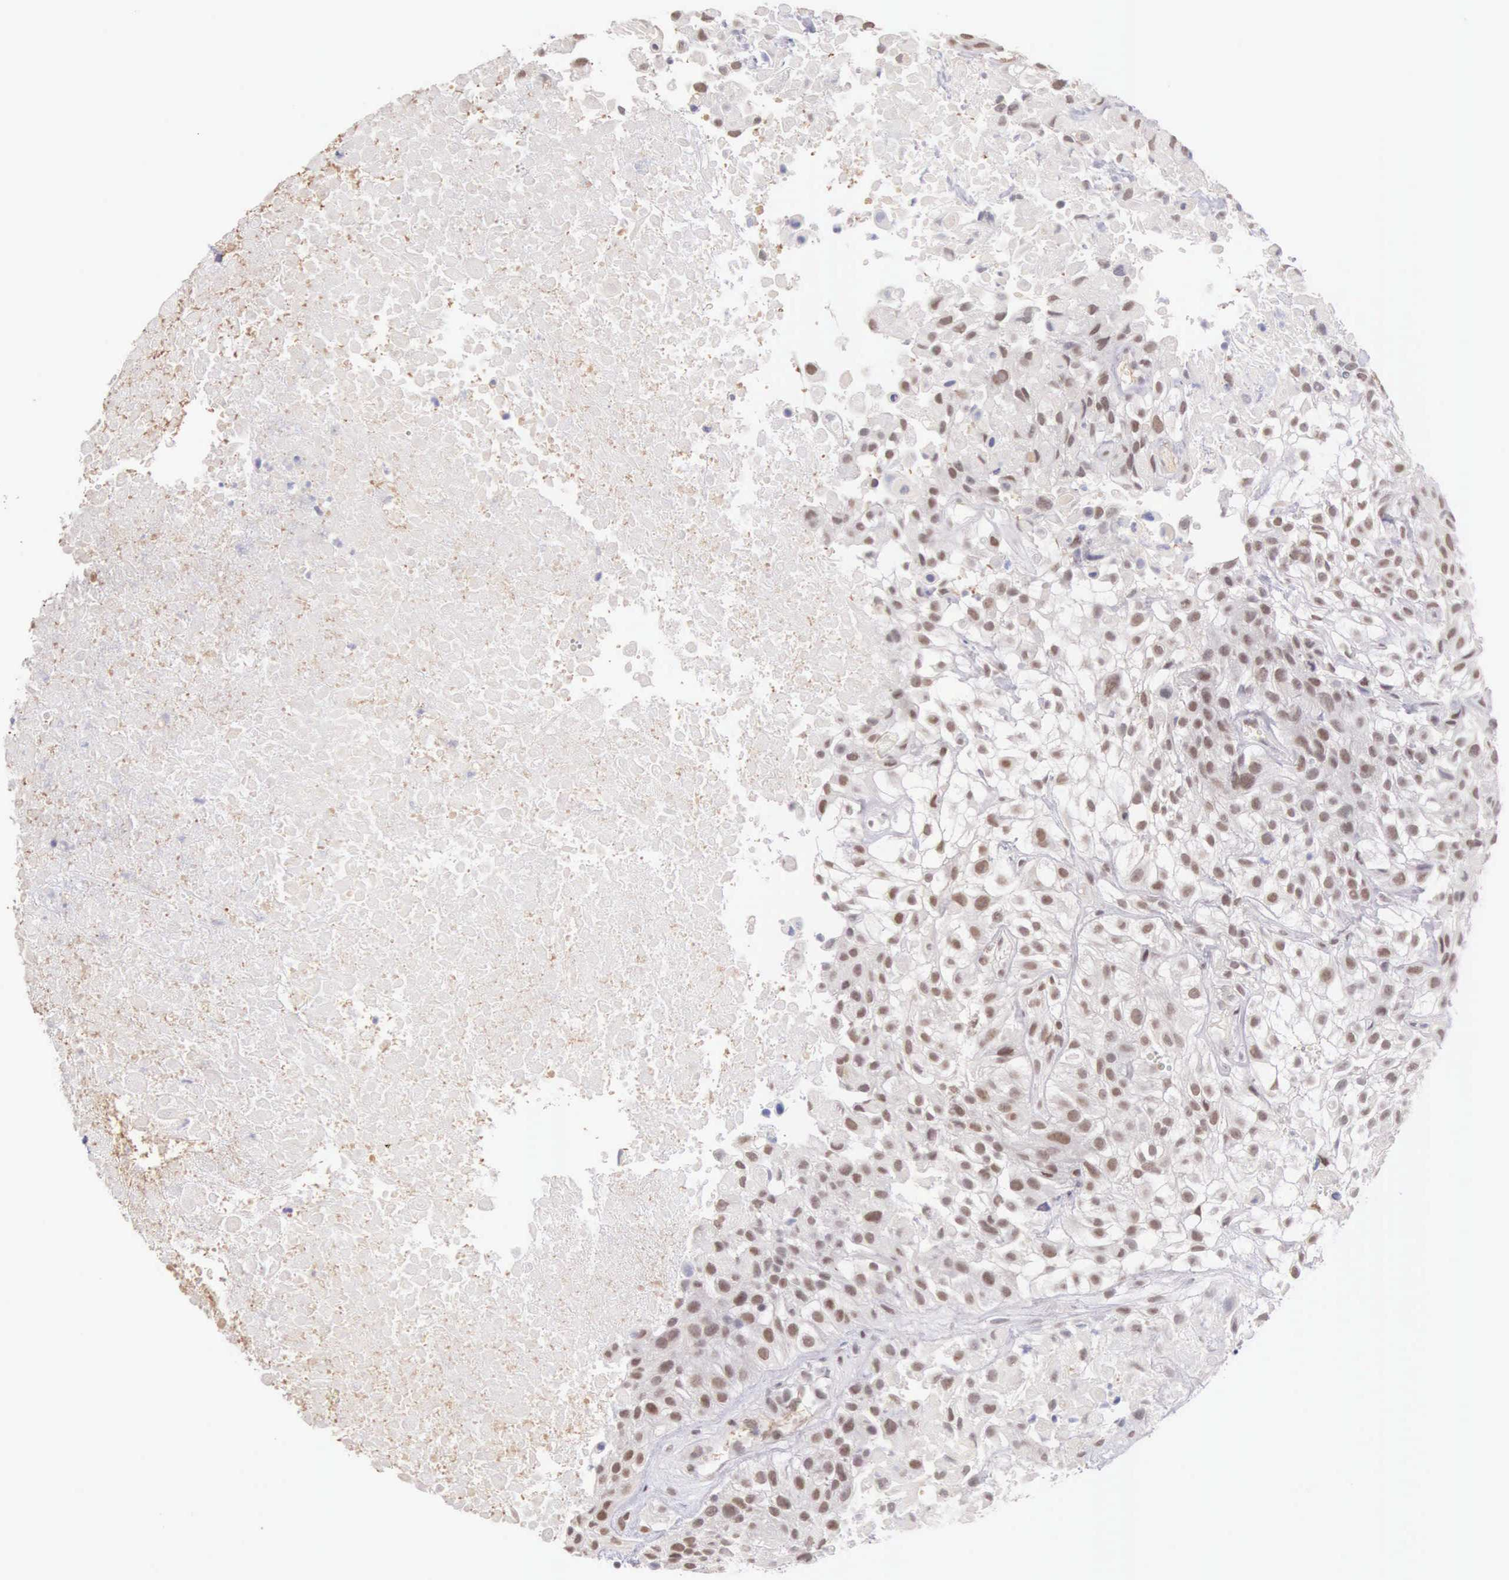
{"staining": {"intensity": "weak", "quantity": "25%-75%", "location": "nuclear"}, "tissue": "urothelial cancer", "cell_type": "Tumor cells", "image_type": "cancer", "snomed": [{"axis": "morphology", "description": "Urothelial carcinoma, High grade"}, {"axis": "topography", "description": "Urinary bladder"}], "caption": "Weak nuclear positivity for a protein is present in about 25%-75% of tumor cells of urothelial cancer using IHC.", "gene": "HMGXB4", "patient": {"sex": "male", "age": 56}}